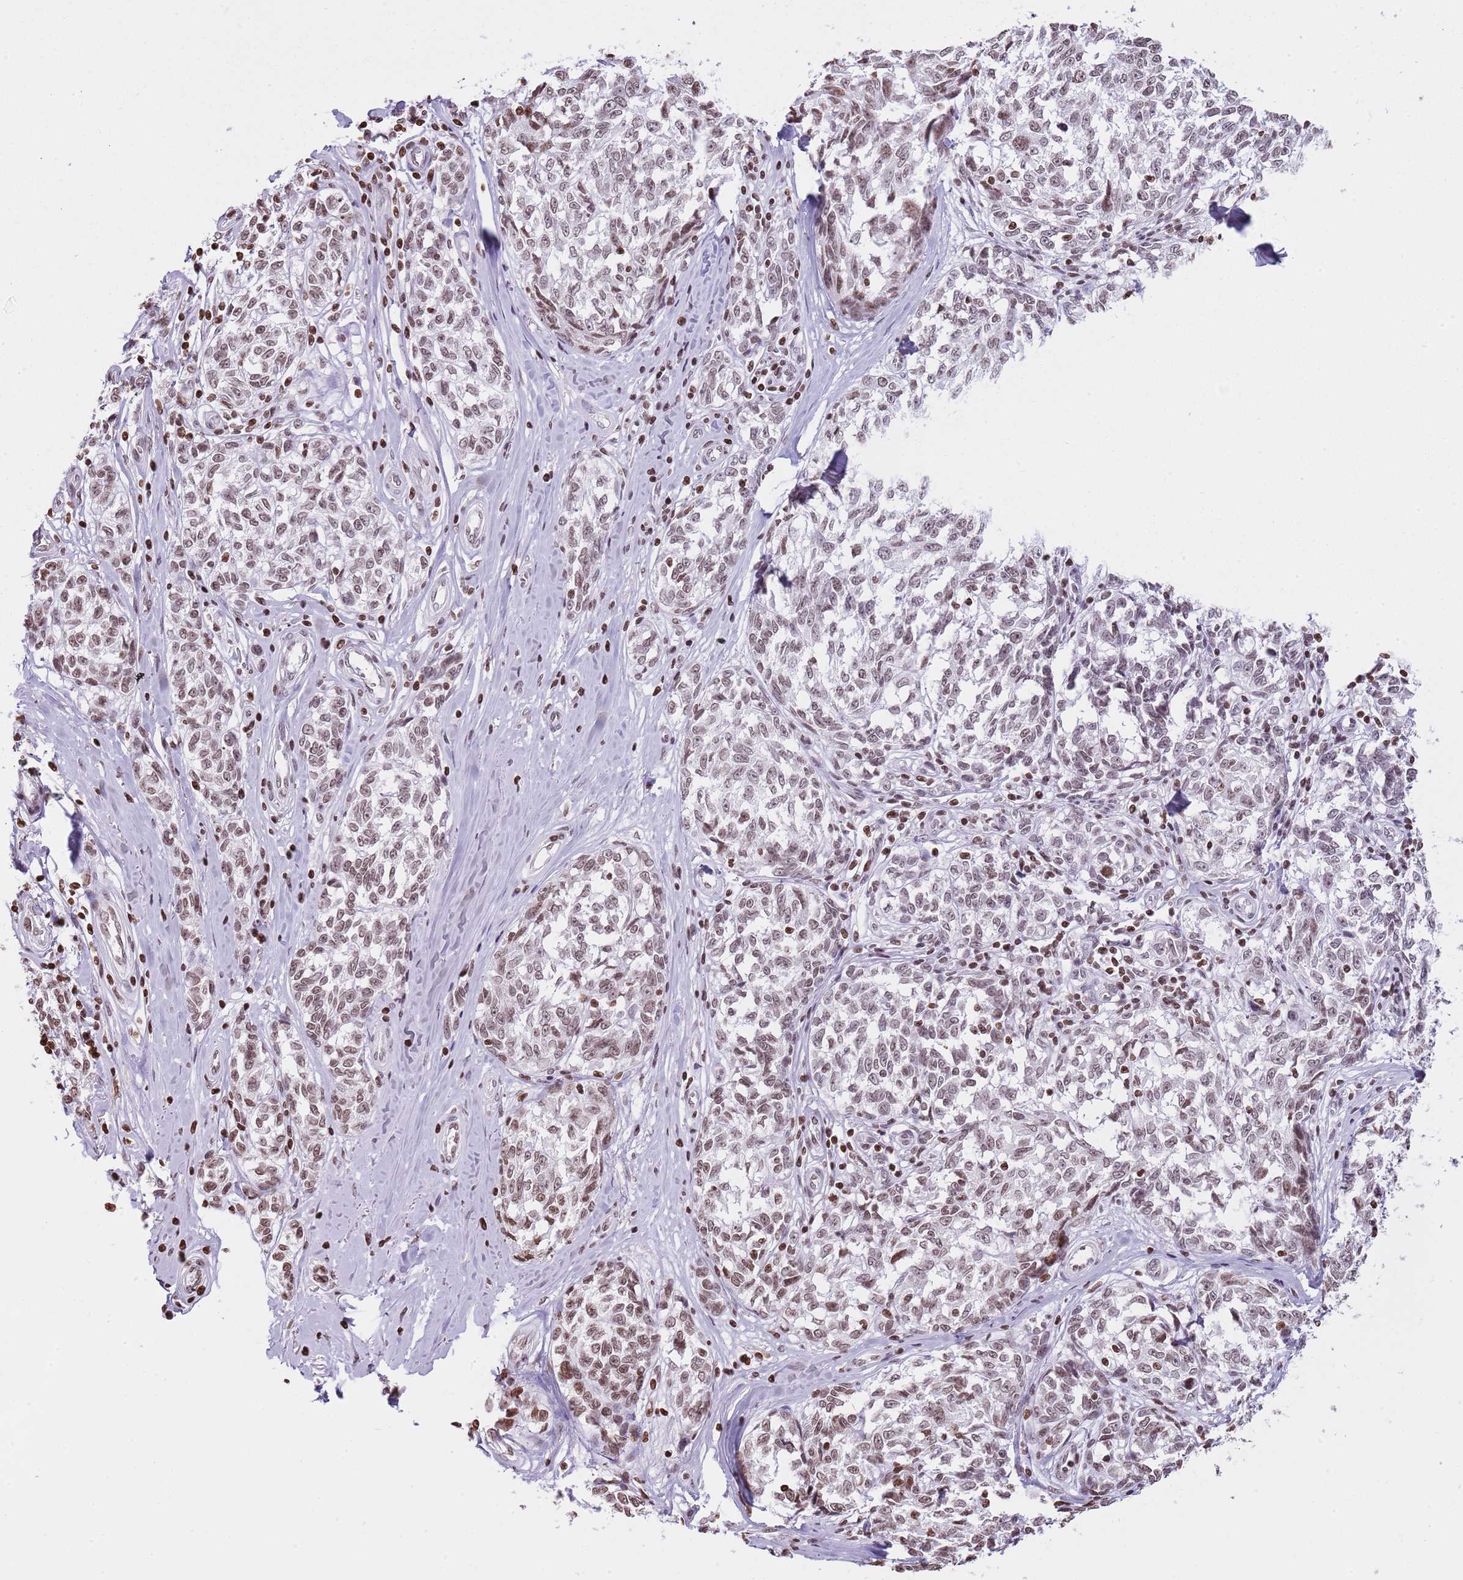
{"staining": {"intensity": "moderate", "quantity": ">75%", "location": "nuclear"}, "tissue": "melanoma", "cell_type": "Tumor cells", "image_type": "cancer", "snomed": [{"axis": "morphology", "description": "Normal tissue, NOS"}, {"axis": "morphology", "description": "Malignant melanoma, NOS"}, {"axis": "topography", "description": "Skin"}], "caption": "Melanoma was stained to show a protein in brown. There is medium levels of moderate nuclear staining in approximately >75% of tumor cells. The staining was performed using DAB, with brown indicating positive protein expression. Nuclei are stained blue with hematoxylin.", "gene": "KPNA3", "patient": {"sex": "female", "age": 64}}